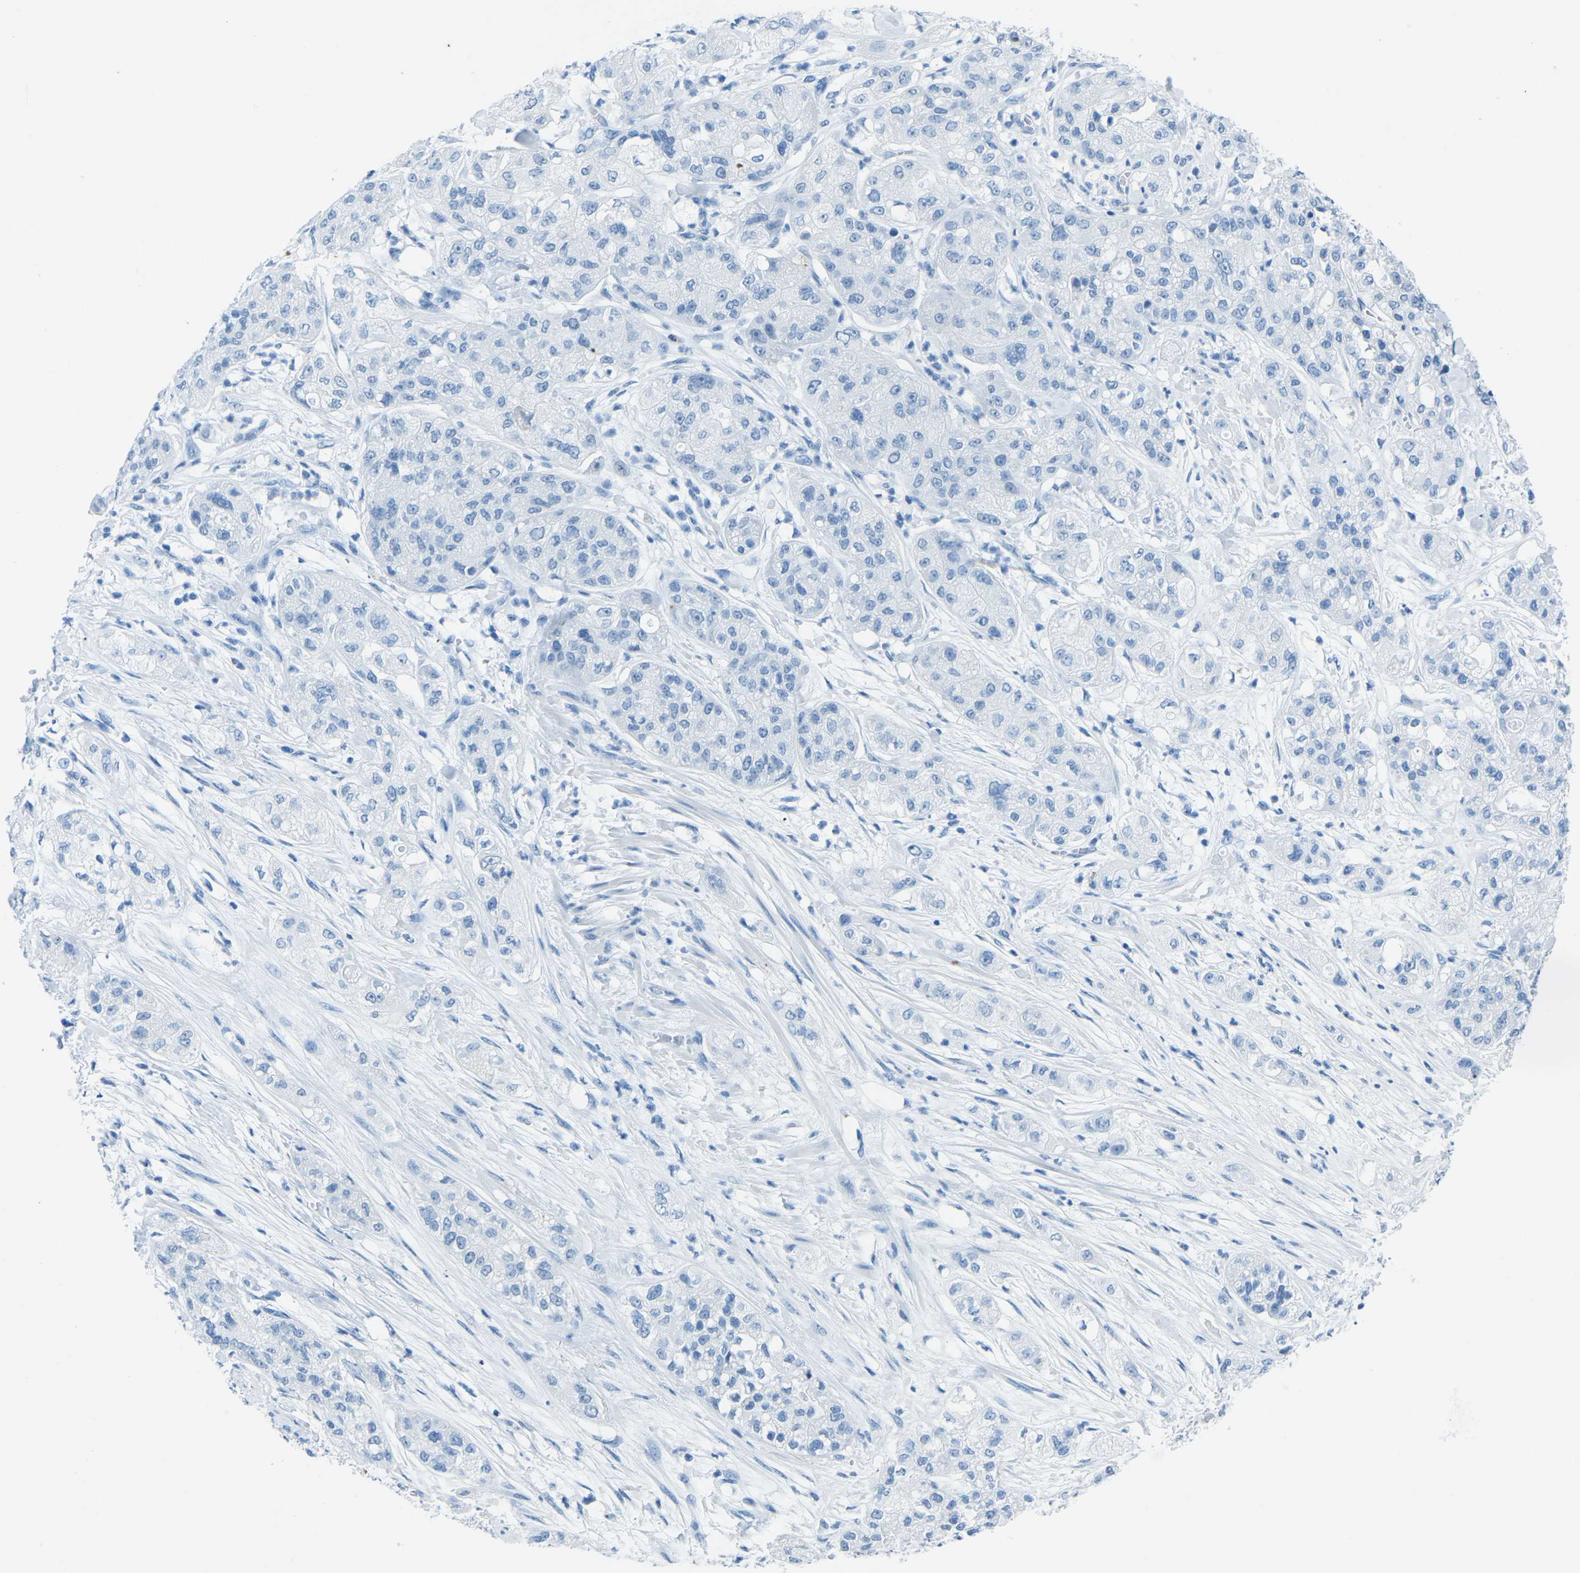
{"staining": {"intensity": "negative", "quantity": "none", "location": "none"}, "tissue": "pancreatic cancer", "cell_type": "Tumor cells", "image_type": "cancer", "snomed": [{"axis": "morphology", "description": "Adenocarcinoma, NOS"}, {"axis": "topography", "description": "Pancreas"}], "caption": "A histopathology image of human adenocarcinoma (pancreatic) is negative for staining in tumor cells.", "gene": "MYH8", "patient": {"sex": "female", "age": 78}}